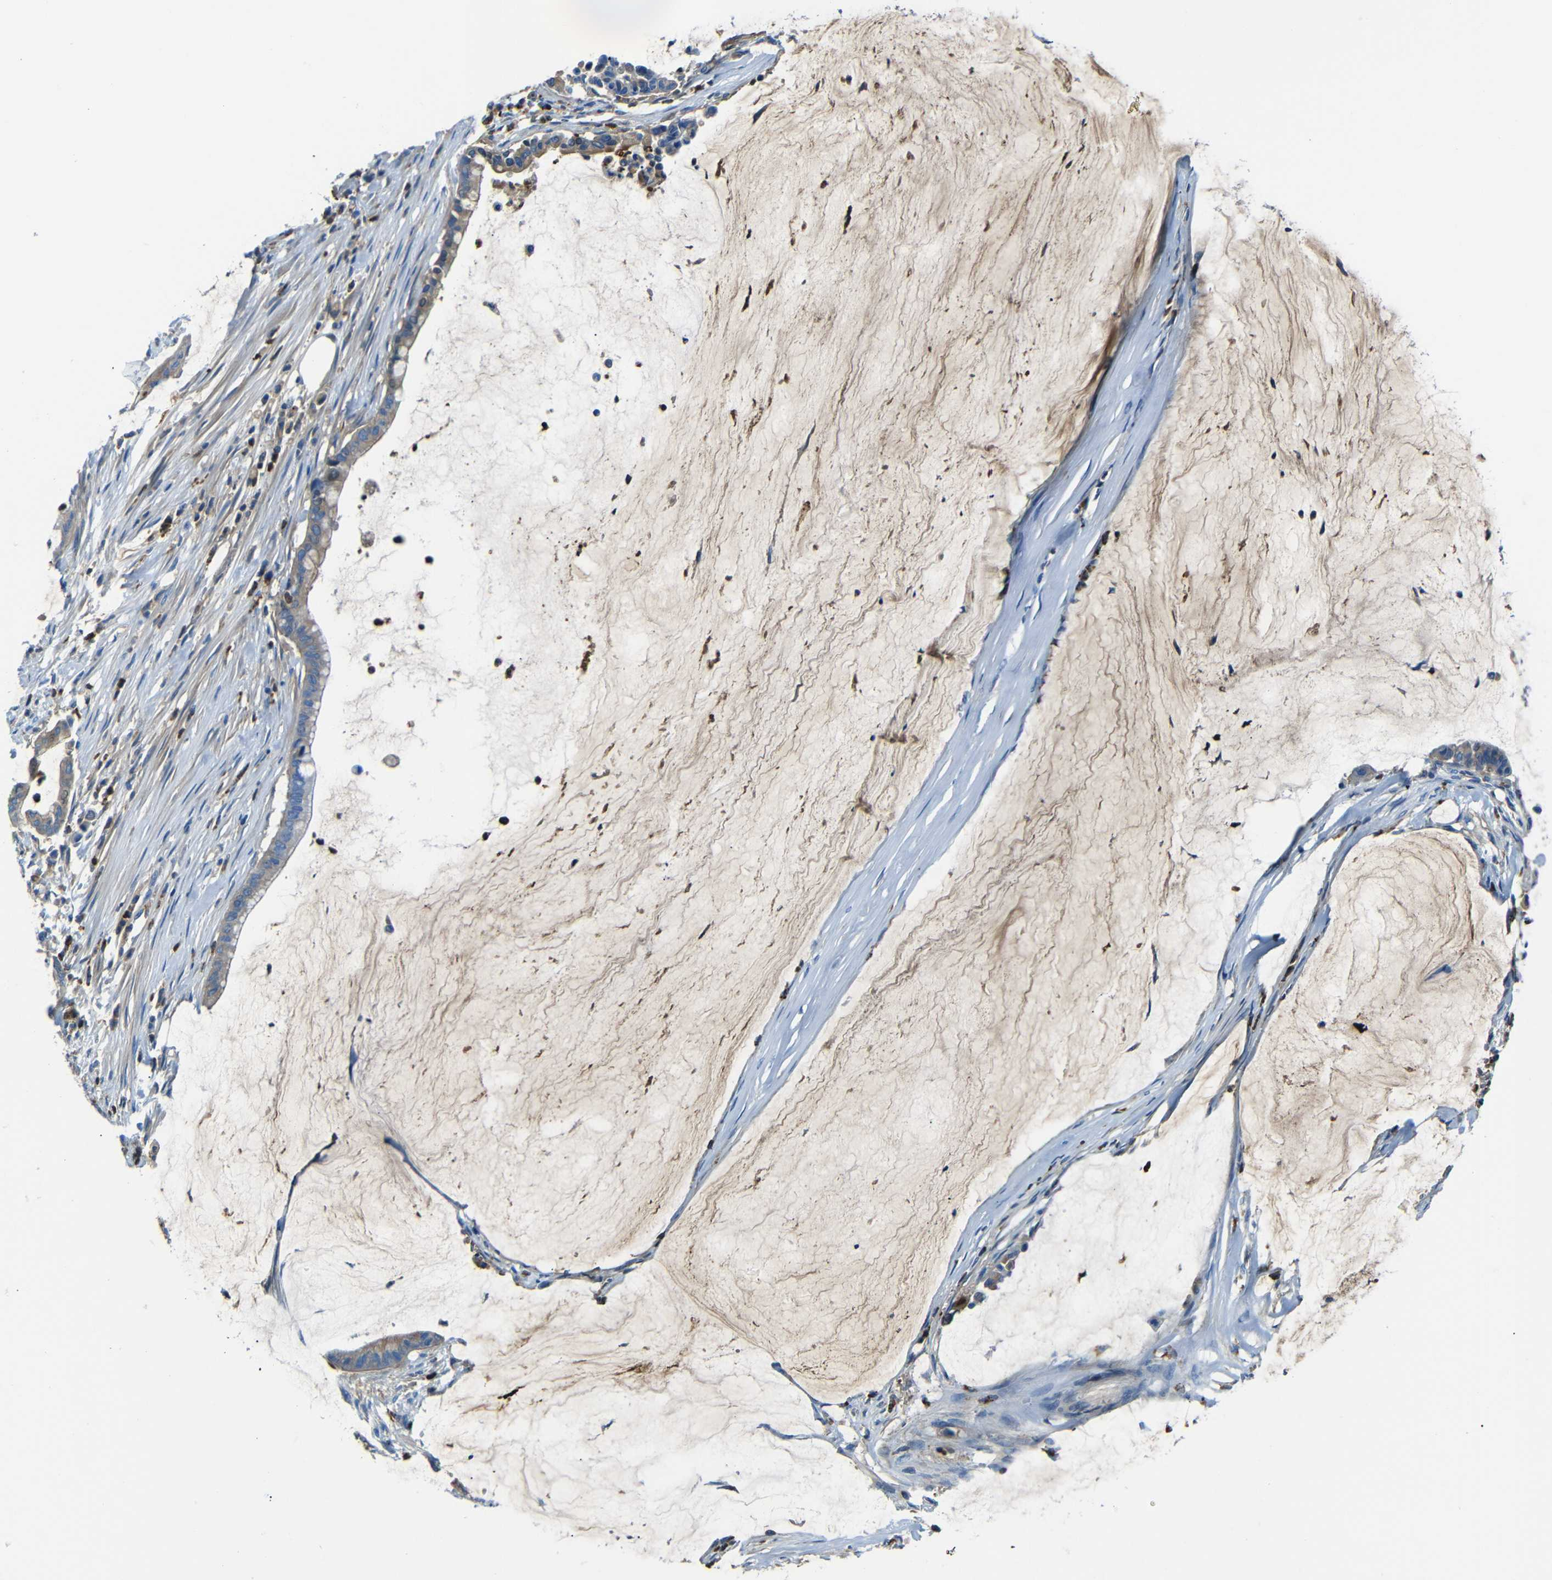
{"staining": {"intensity": "weak", "quantity": ">75%", "location": "cytoplasmic/membranous"}, "tissue": "pancreatic cancer", "cell_type": "Tumor cells", "image_type": "cancer", "snomed": [{"axis": "morphology", "description": "Adenocarcinoma, NOS"}, {"axis": "topography", "description": "Pancreas"}], "caption": "A brown stain highlights weak cytoplasmic/membranous expression of a protein in human pancreatic cancer (adenocarcinoma) tumor cells.", "gene": "SERPINA1", "patient": {"sex": "male", "age": 41}}